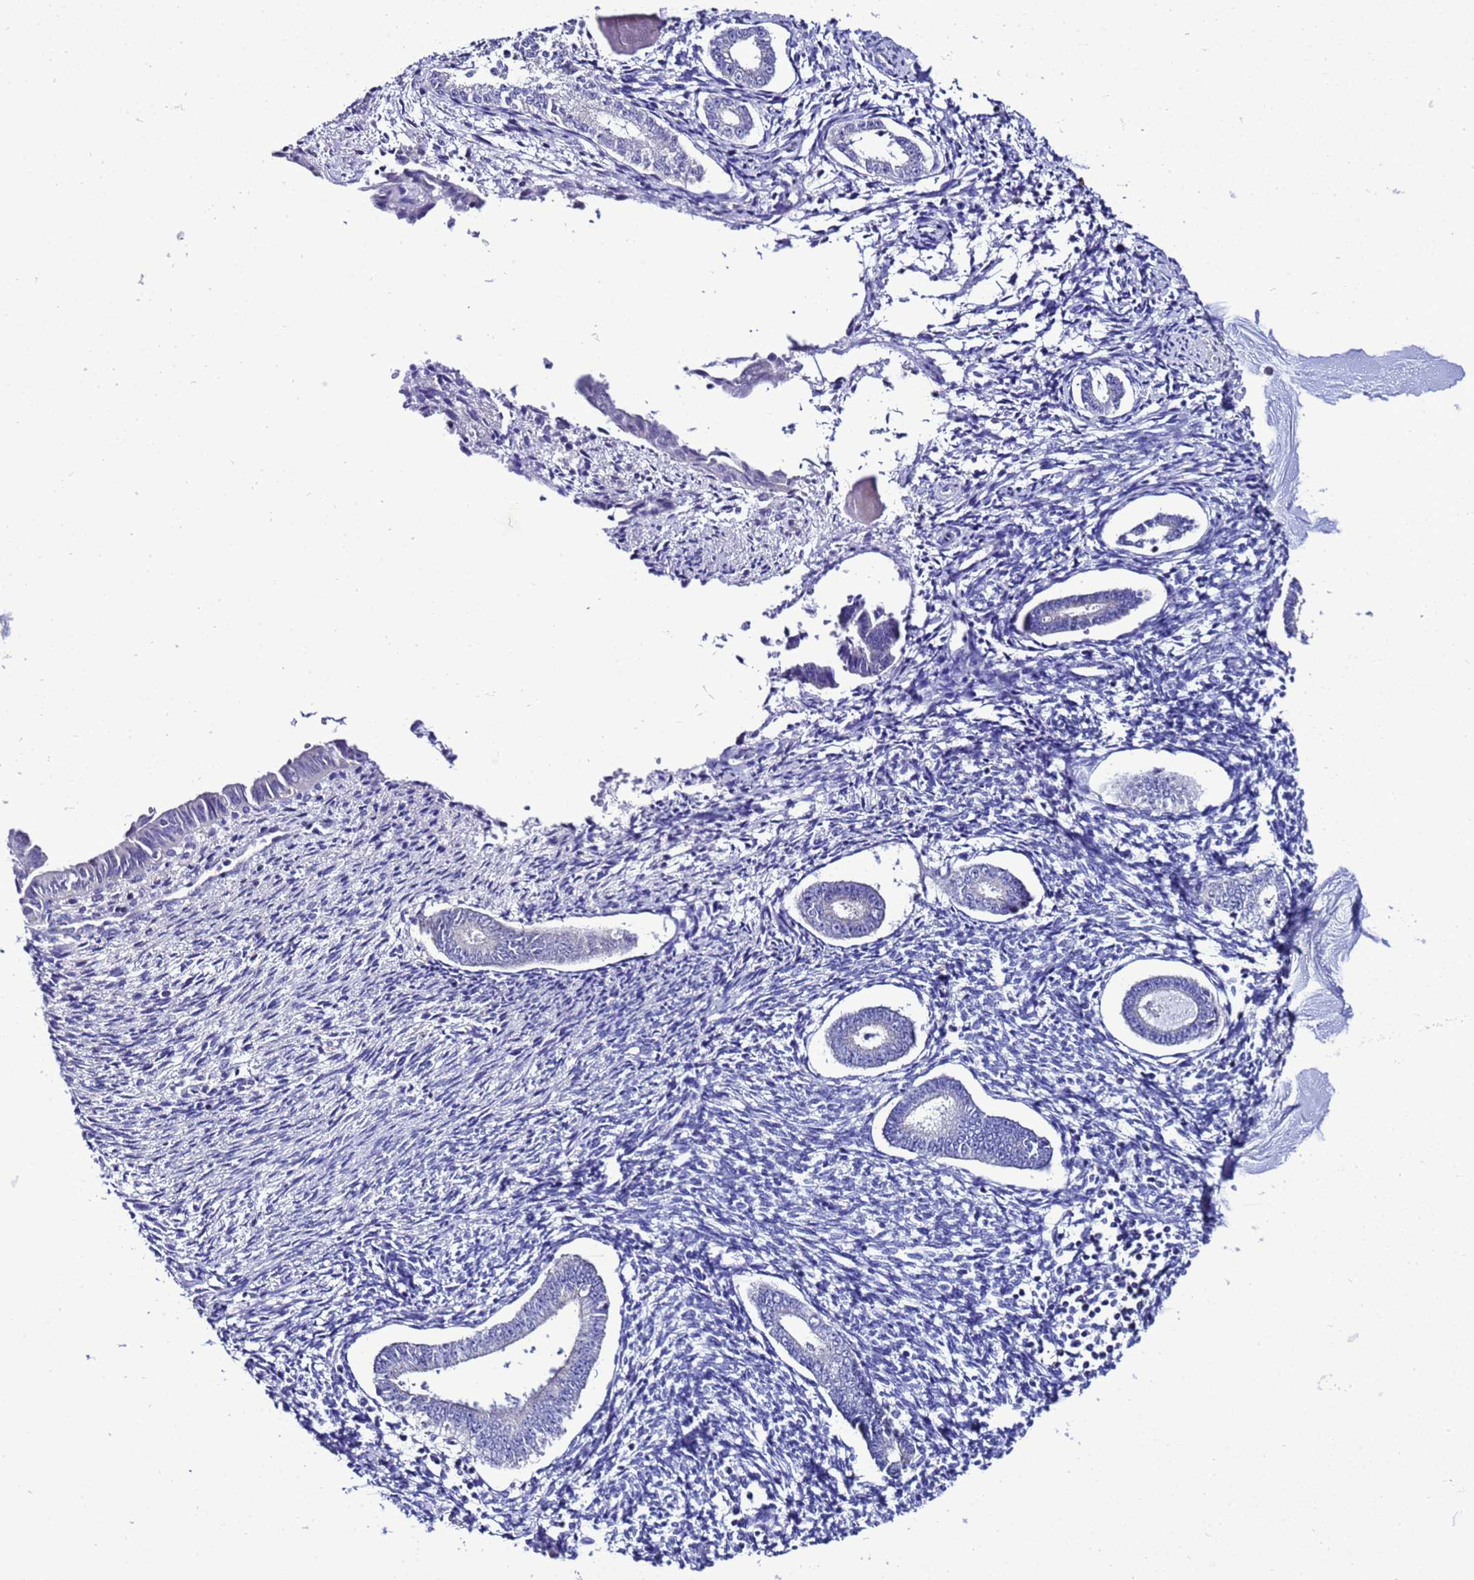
{"staining": {"intensity": "negative", "quantity": "none", "location": "none"}, "tissue": "endometrium", "cell_type": "Cells in endometrial stroma", "image_type": "normal", "snomed": [{"axis": "morphology", "description": "Normal tissue, NOS"}, {"axis": "topography", "description": "Endometrium"}], "caption": "High magnification brightfield microscopy of benign endometrium stained with DAB (brown) and counterstained with hematoxylin (blue): cells in endometrial stroma show no significant expression.", "gene": "DPH6", "patient": {"sex": "female", "age": 56}}